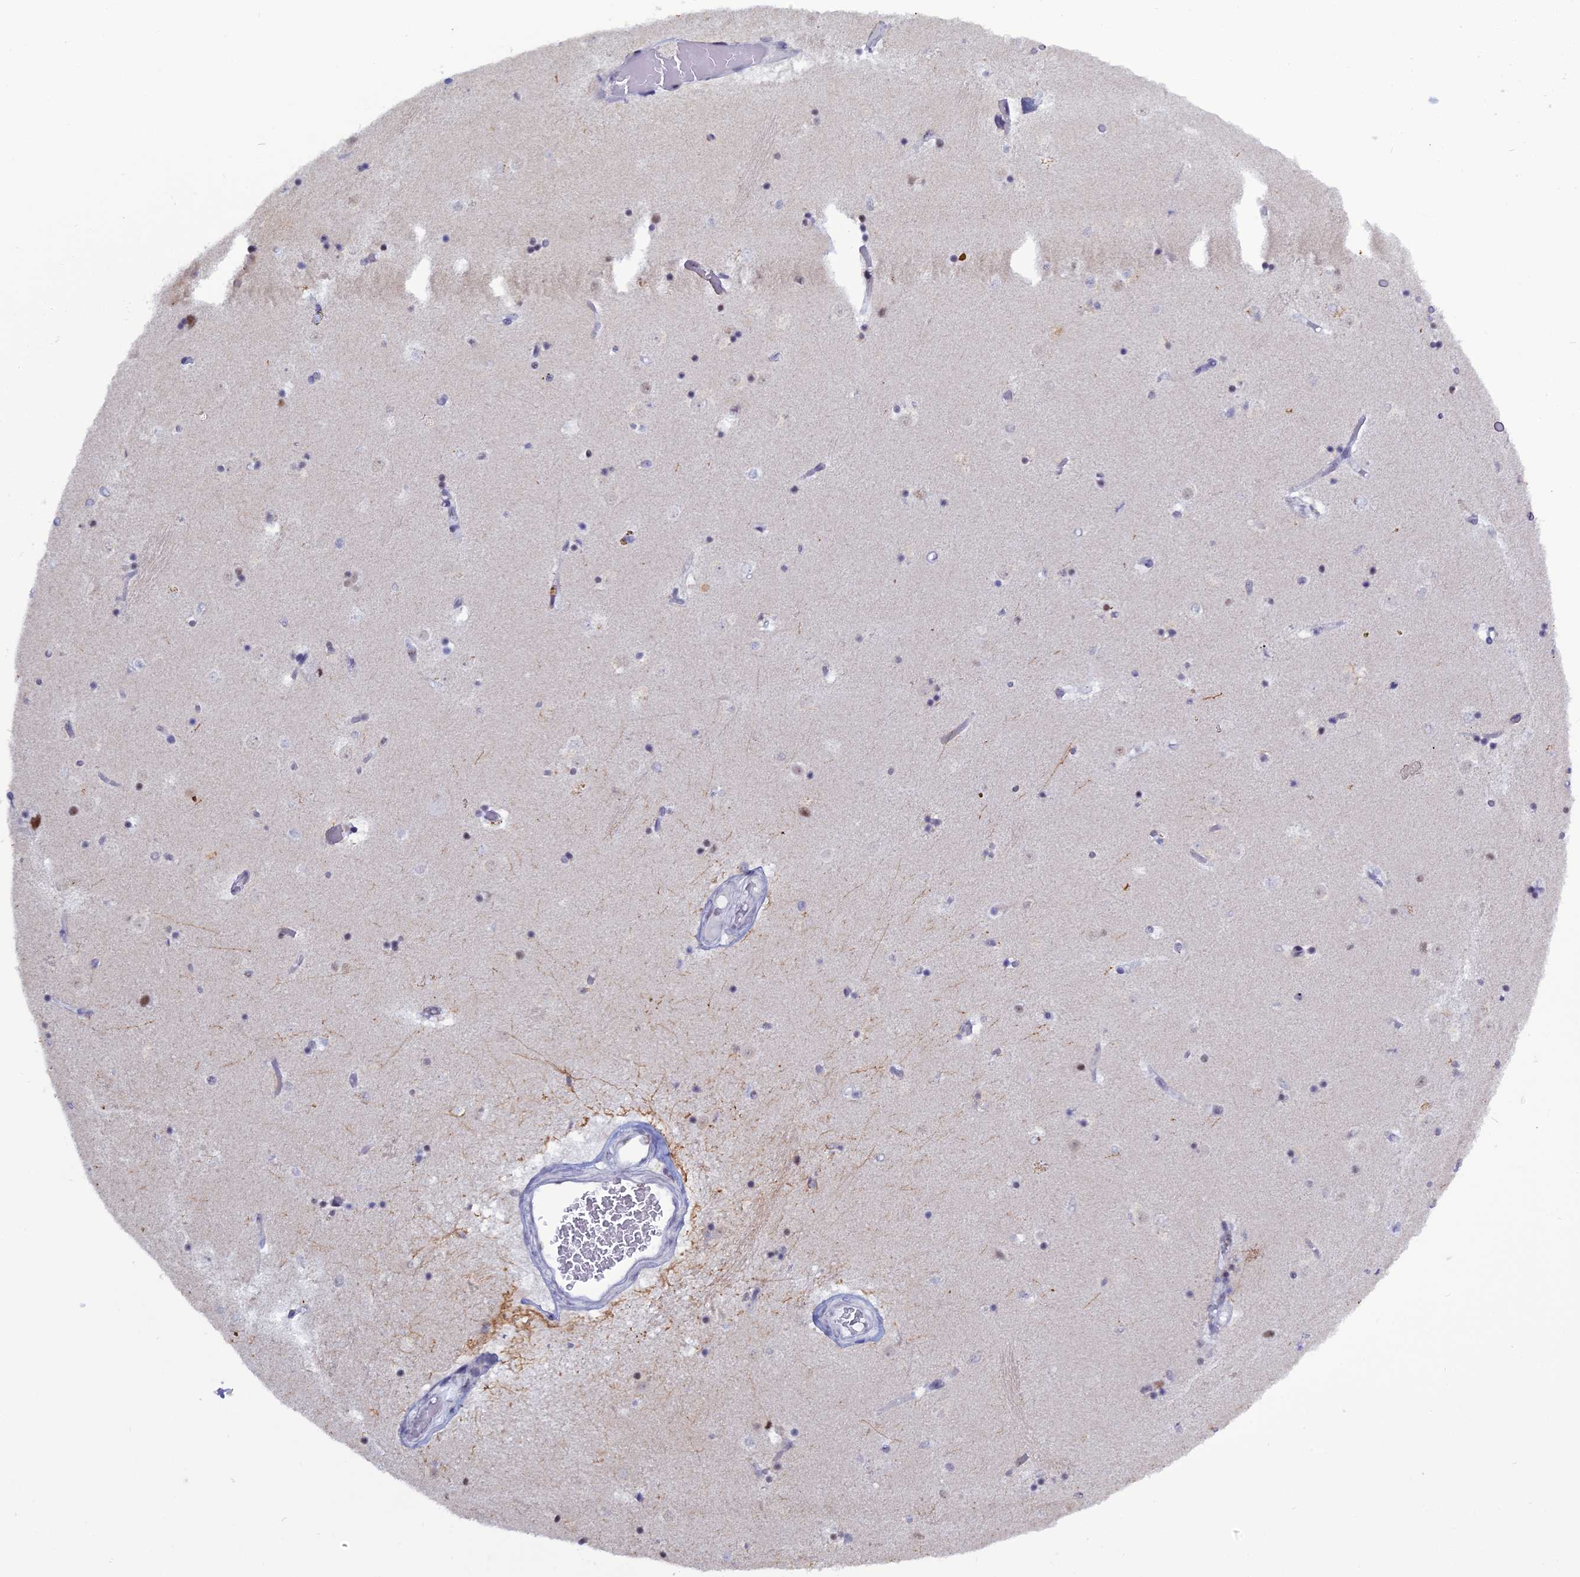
{"staining": {"intensity": "moderate", "quantity": "<25%", "location": "nuclear"}, "tissue": "caudate", "cell_type": "Glial cells", "image_type": "normal", "snomed": [{"axis": "morphology", "description": "Normal tissue, NOS"}, {"axis": "topography", "description": "Lateral ventricle wall"}], "caption": "A high-resolution photomicrograph shows immunohistochemistry staining of normal caudate, which shows moderate nuclear expression in about <25% of glial cells. The protein is stained brown, and the nuclei are stained in blue (DAB (3,3'-diaminobenzidine) IHC with brightfield microscopy, high magnification).", "gene": "NOL4L", "patient": {"sex": "female", "age": 52}}